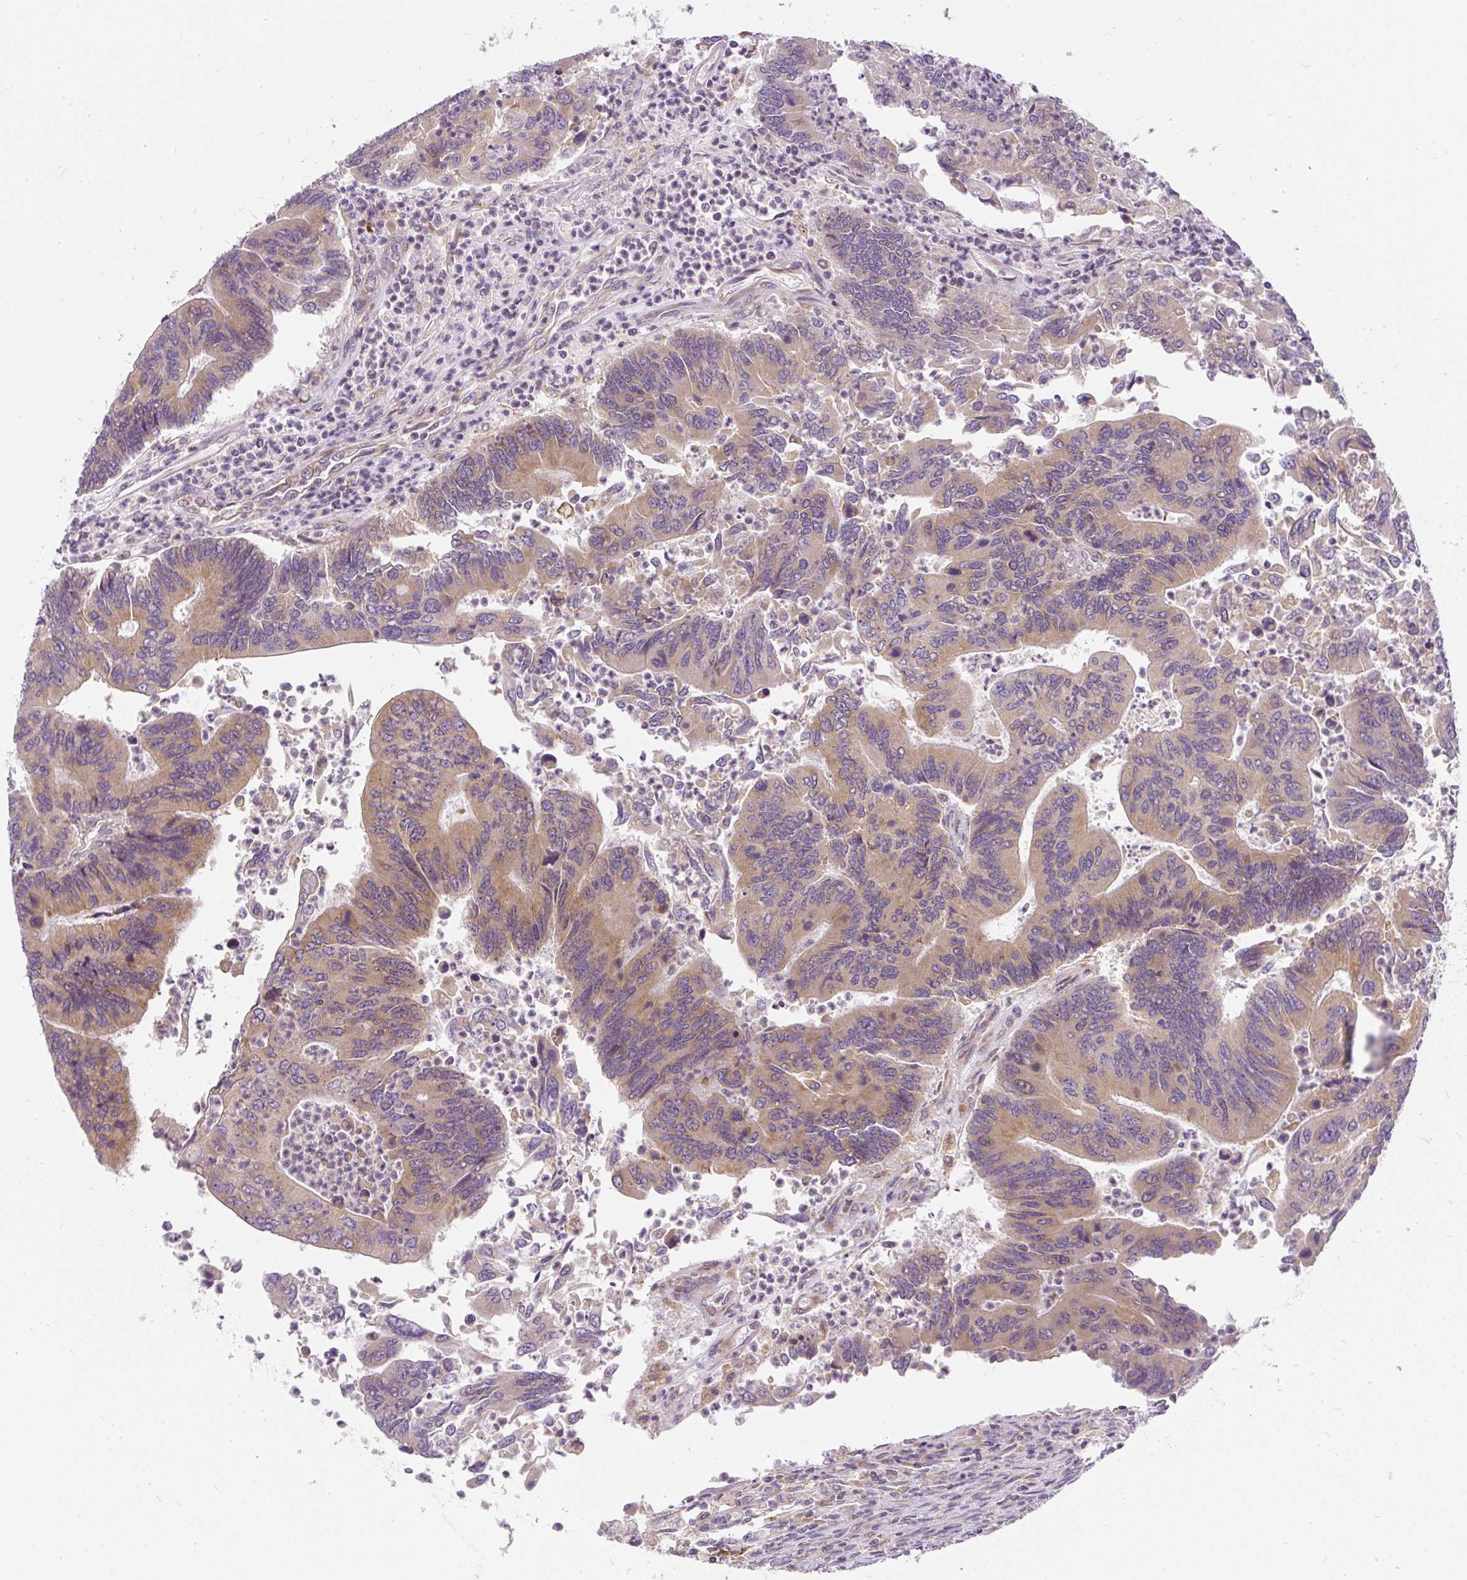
{"staining": {"intensity": "weak", "quantity": ">75%", "location": "cytoplasmic/membranous"}, "tissue": "colorectal cancer", "cell_type": "Tumor cells", "image_type": "cancer", "snomed": [{"axis": "morphology", "description": "Adenocarcinoma, NOS"}, {"axis": "topography", "description": "Colon"}], "caption": "Colorectal adenocarcinoma stained with immunohistochemistry (IHC) shows weak cytoplasmic/membranous staining in approximately >75% of tumor cells.", "gene": "CYP20A1", "patient": {"sex": "female", "age": 67}}